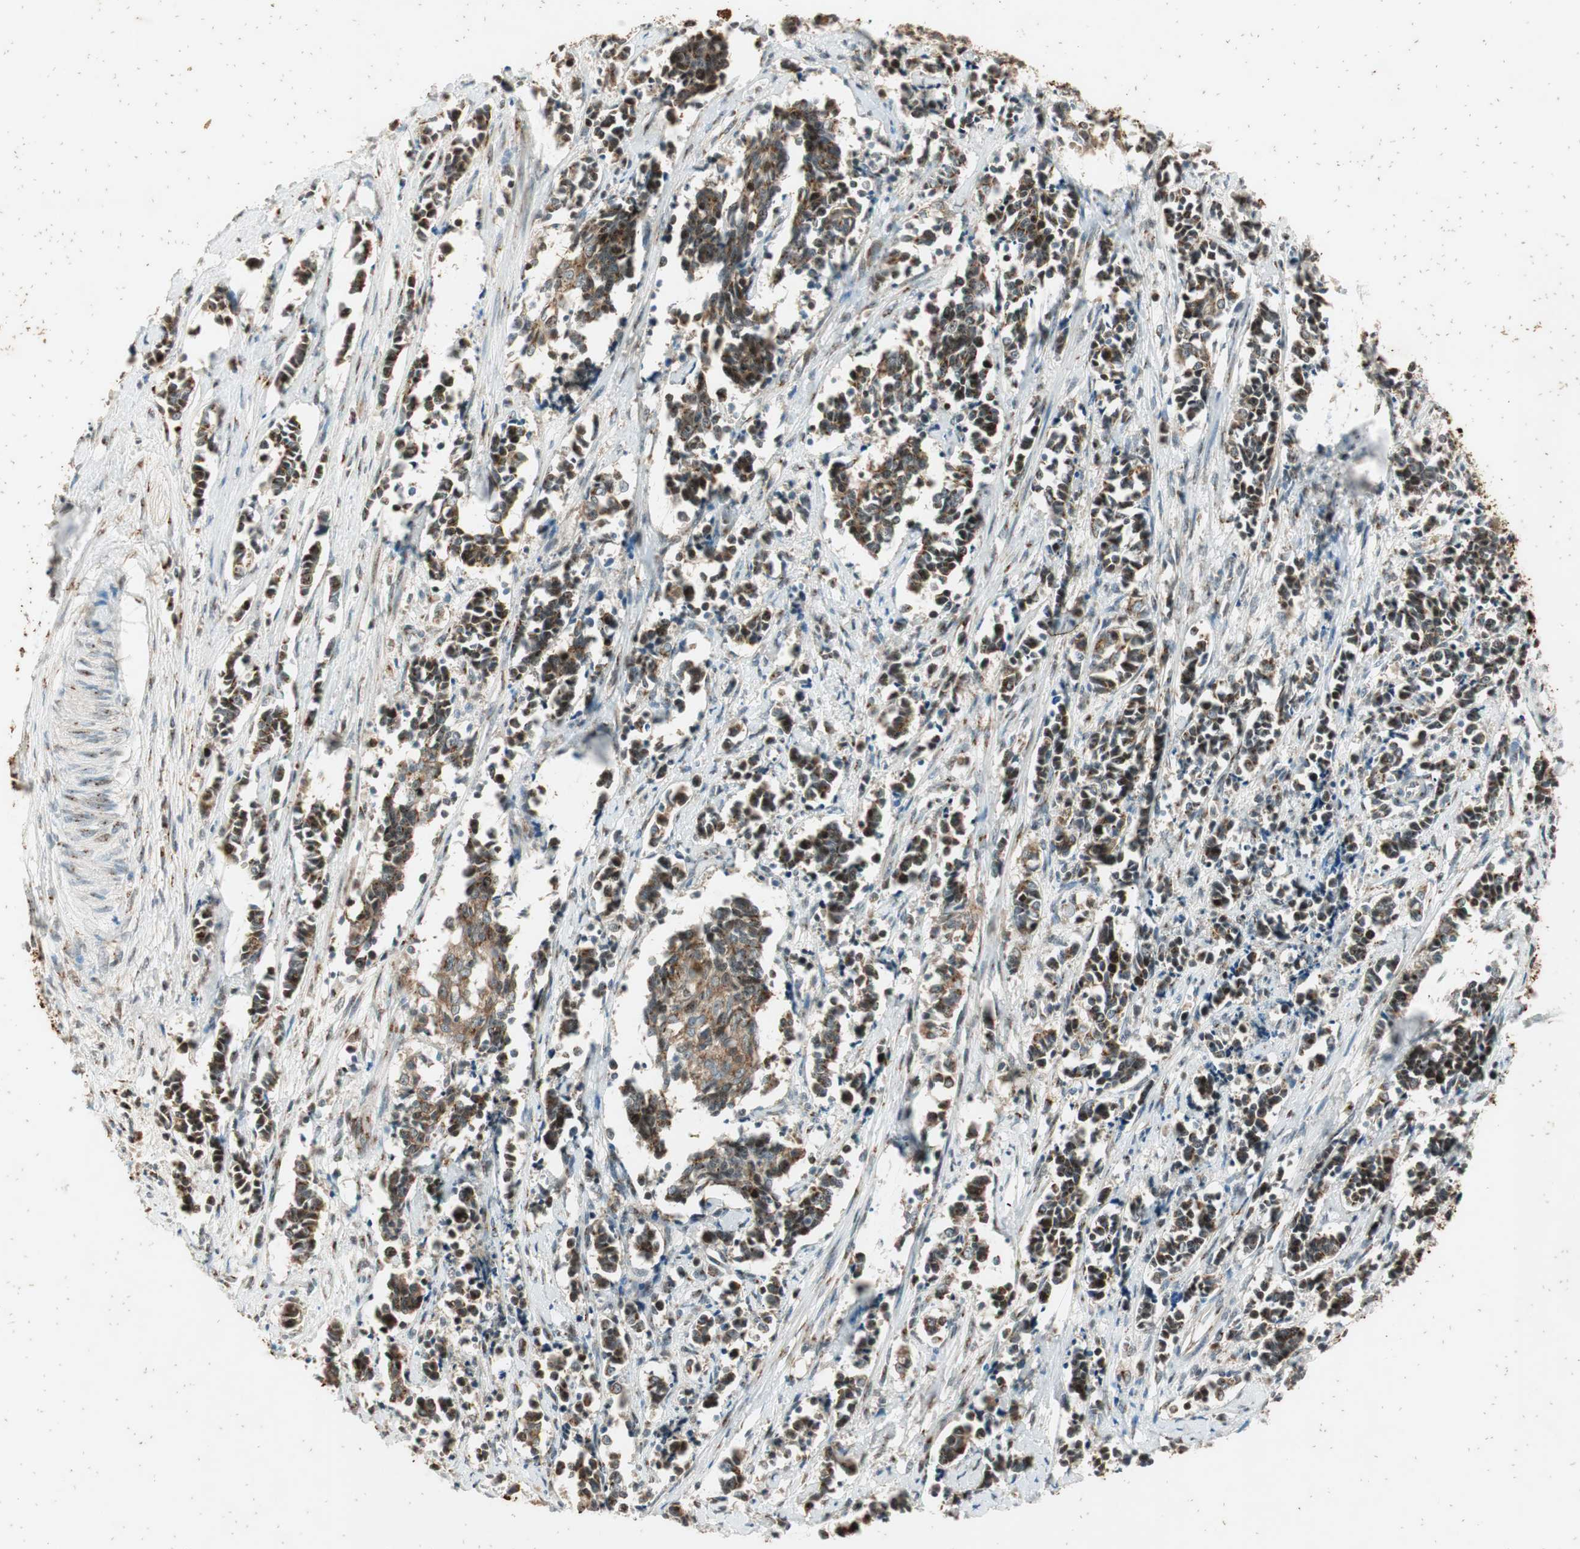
{"staining": {"intensity": "weak", "quantity": ">75%", "location": "cytoplasmic/membranous"}, "tissue": "cervical cancer", "cell_type": "Tumor cells", "image_type": "cancer", "snomed": [{"axis": "morphology", "description": "Squamous cell carcinoma, NOS"}, {"axis": "topography", "description": "Cervix"}], "caption": "Cervical cancer (squamous cell carcinoma) stained with DAB (3,3'-diaminobenzidine) immunohistochemistry (IHC) demonstrates low levels of weak cytoplasmic/membranous staining in about >75% of tumor cells. (Brightfield microscopy of DAB IHC at high magnification).", "gene": "NEO1", "patient": {"sex": "female", "age": 35}}